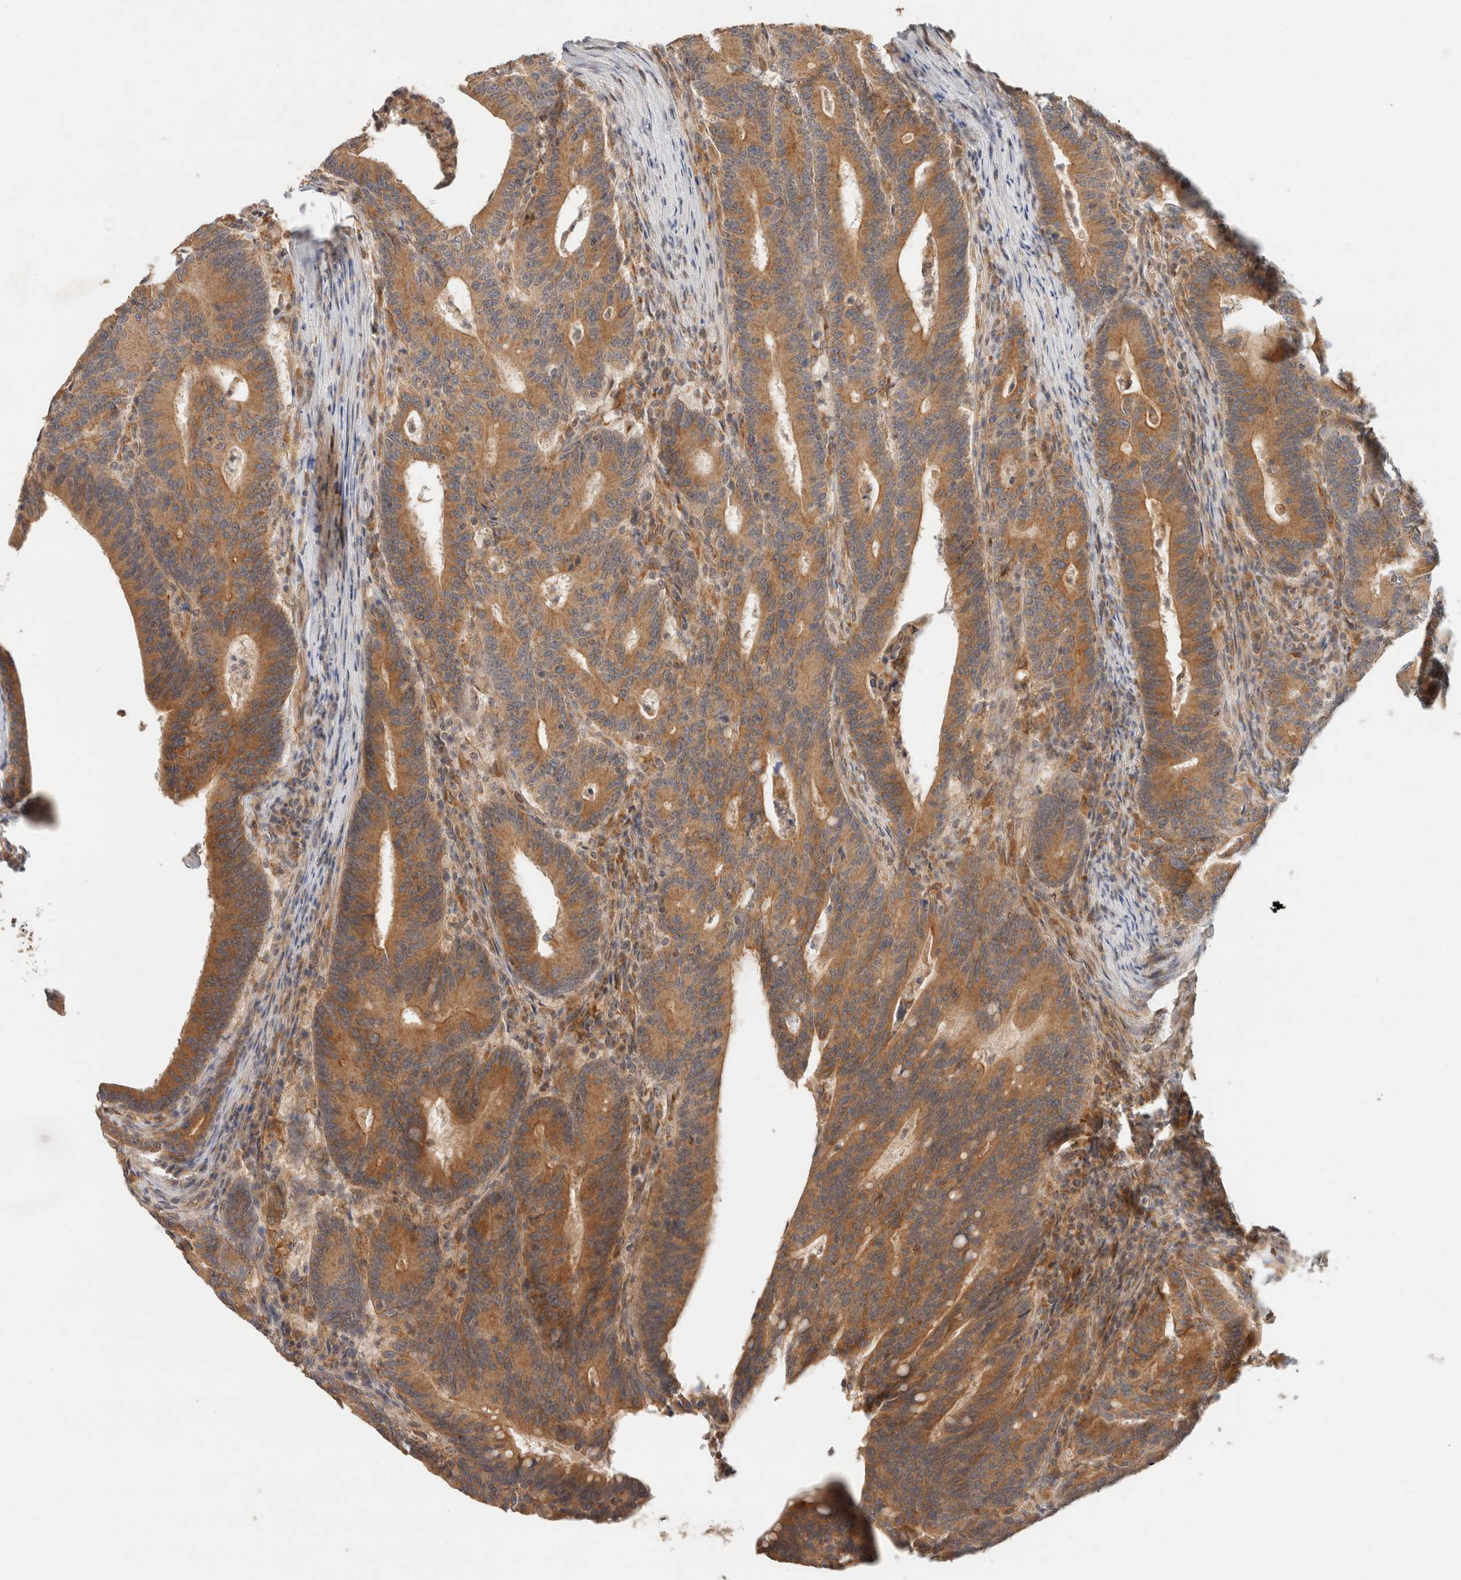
{"staining": {"intensity": "strong", "quantity": ">75%", "location": "cytoplasmic/membranous"}, "tissue": "colorectal cancer", "cell_type": "Tumor cells", "image_type": "cancer", "snomed": [{"axis": "morphology", "description": "Adenocarcinoma, NOS"}, {"axis": "topography", "description": "Colon"}], "caption": "Immunohistochemistry (IHC) micrograph of colorectal cancer stained for a protein (brown), which reveals high levels of strong cytoplasmic/membranous expression in about >75% of tumor cells.", "gene": "TACC1", "patient": {"sex": "female", "age": 66}}